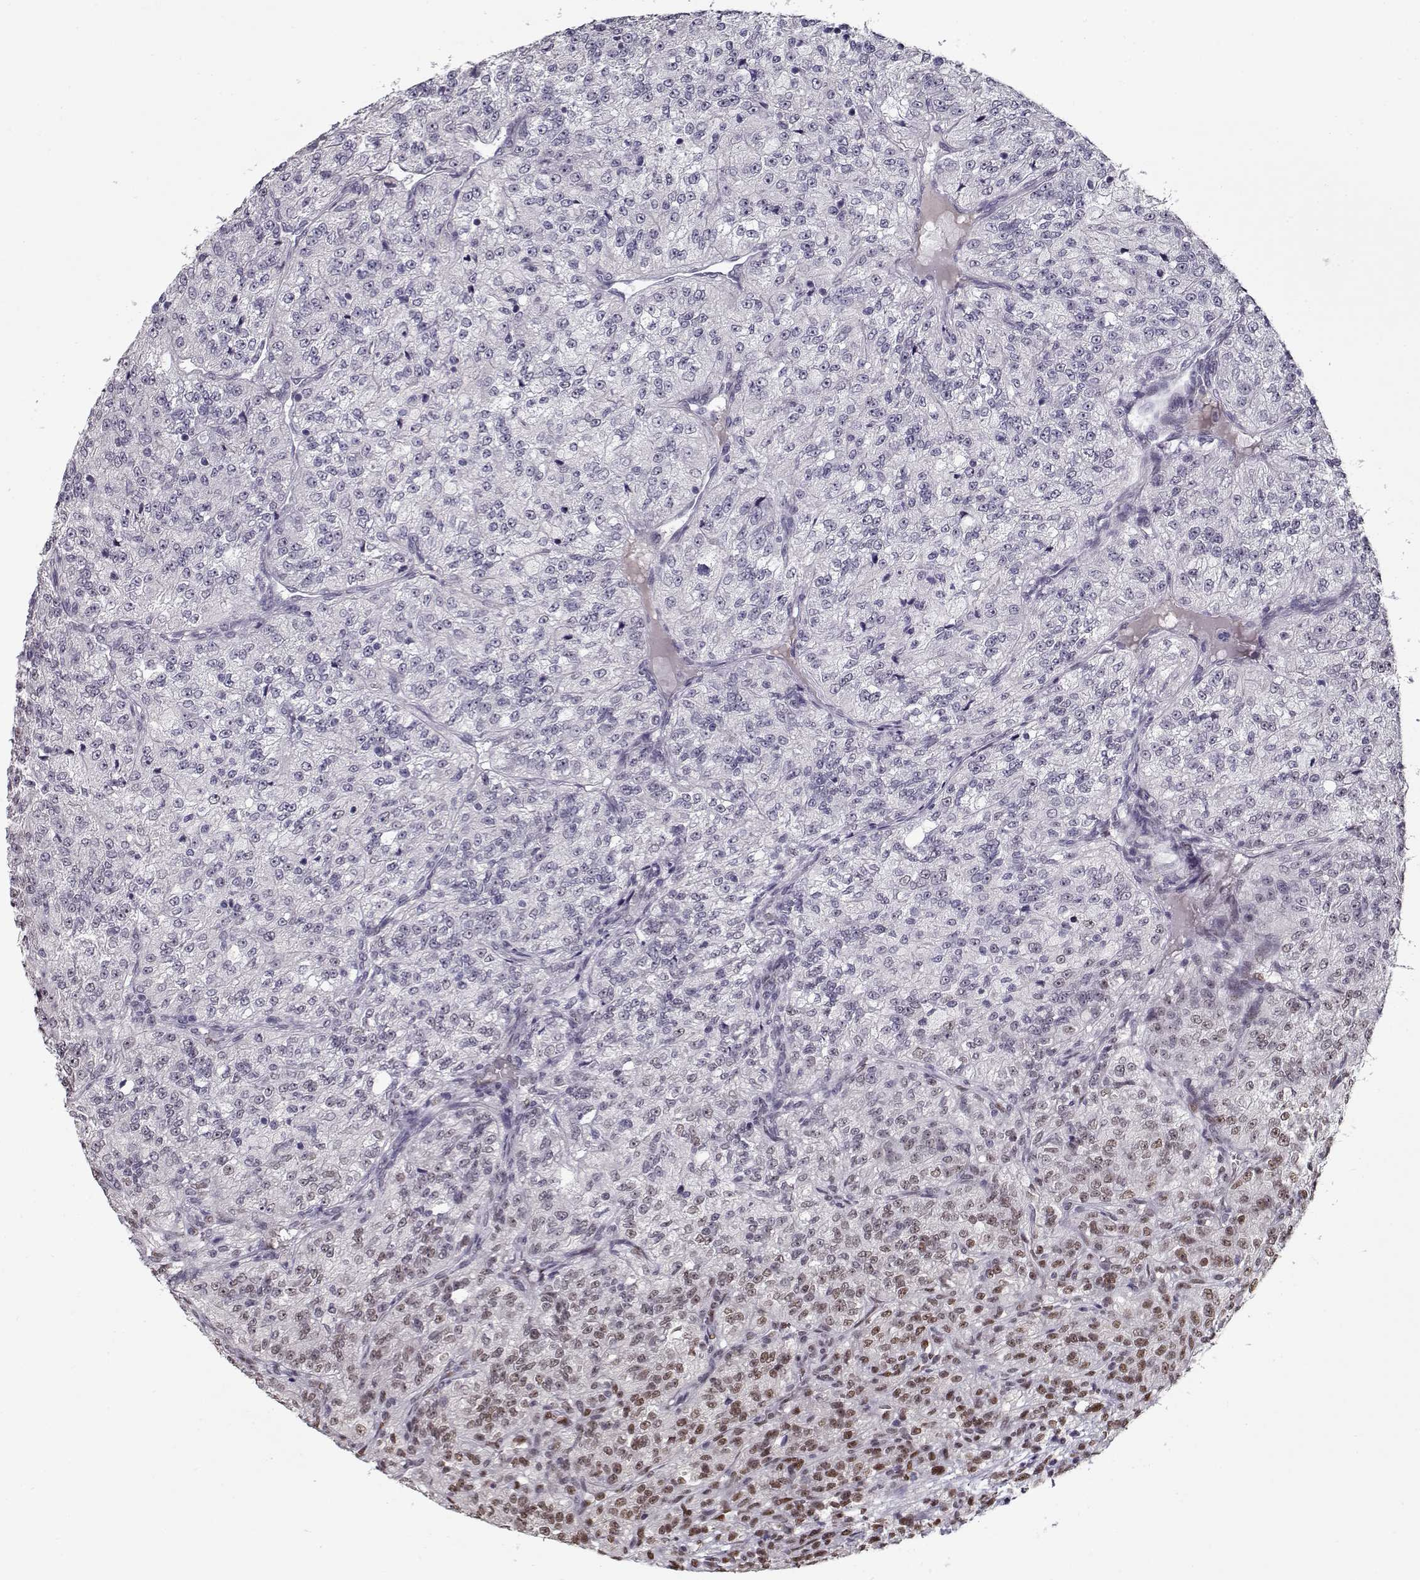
{"staining": {"intensity": "weak", "quantity": "<25%", "location": "nuclear"}, "tissue": "renal cancer", "cell_type": "Tumor cells", "image_type": "cancer", "snomed": [{"axis": "morphology", "description": "Adenocarcinoma, NOS"}, {"axis": "topography", "description": "Kidney"}], "caption": "Renal cancer (adenocarcinoma) stained for a protein using immunohistochemistry (IHC) exhibits no expression tumor cells.", "gene": "PRMT8", "patient": {"sex": "female", "age": 63}}